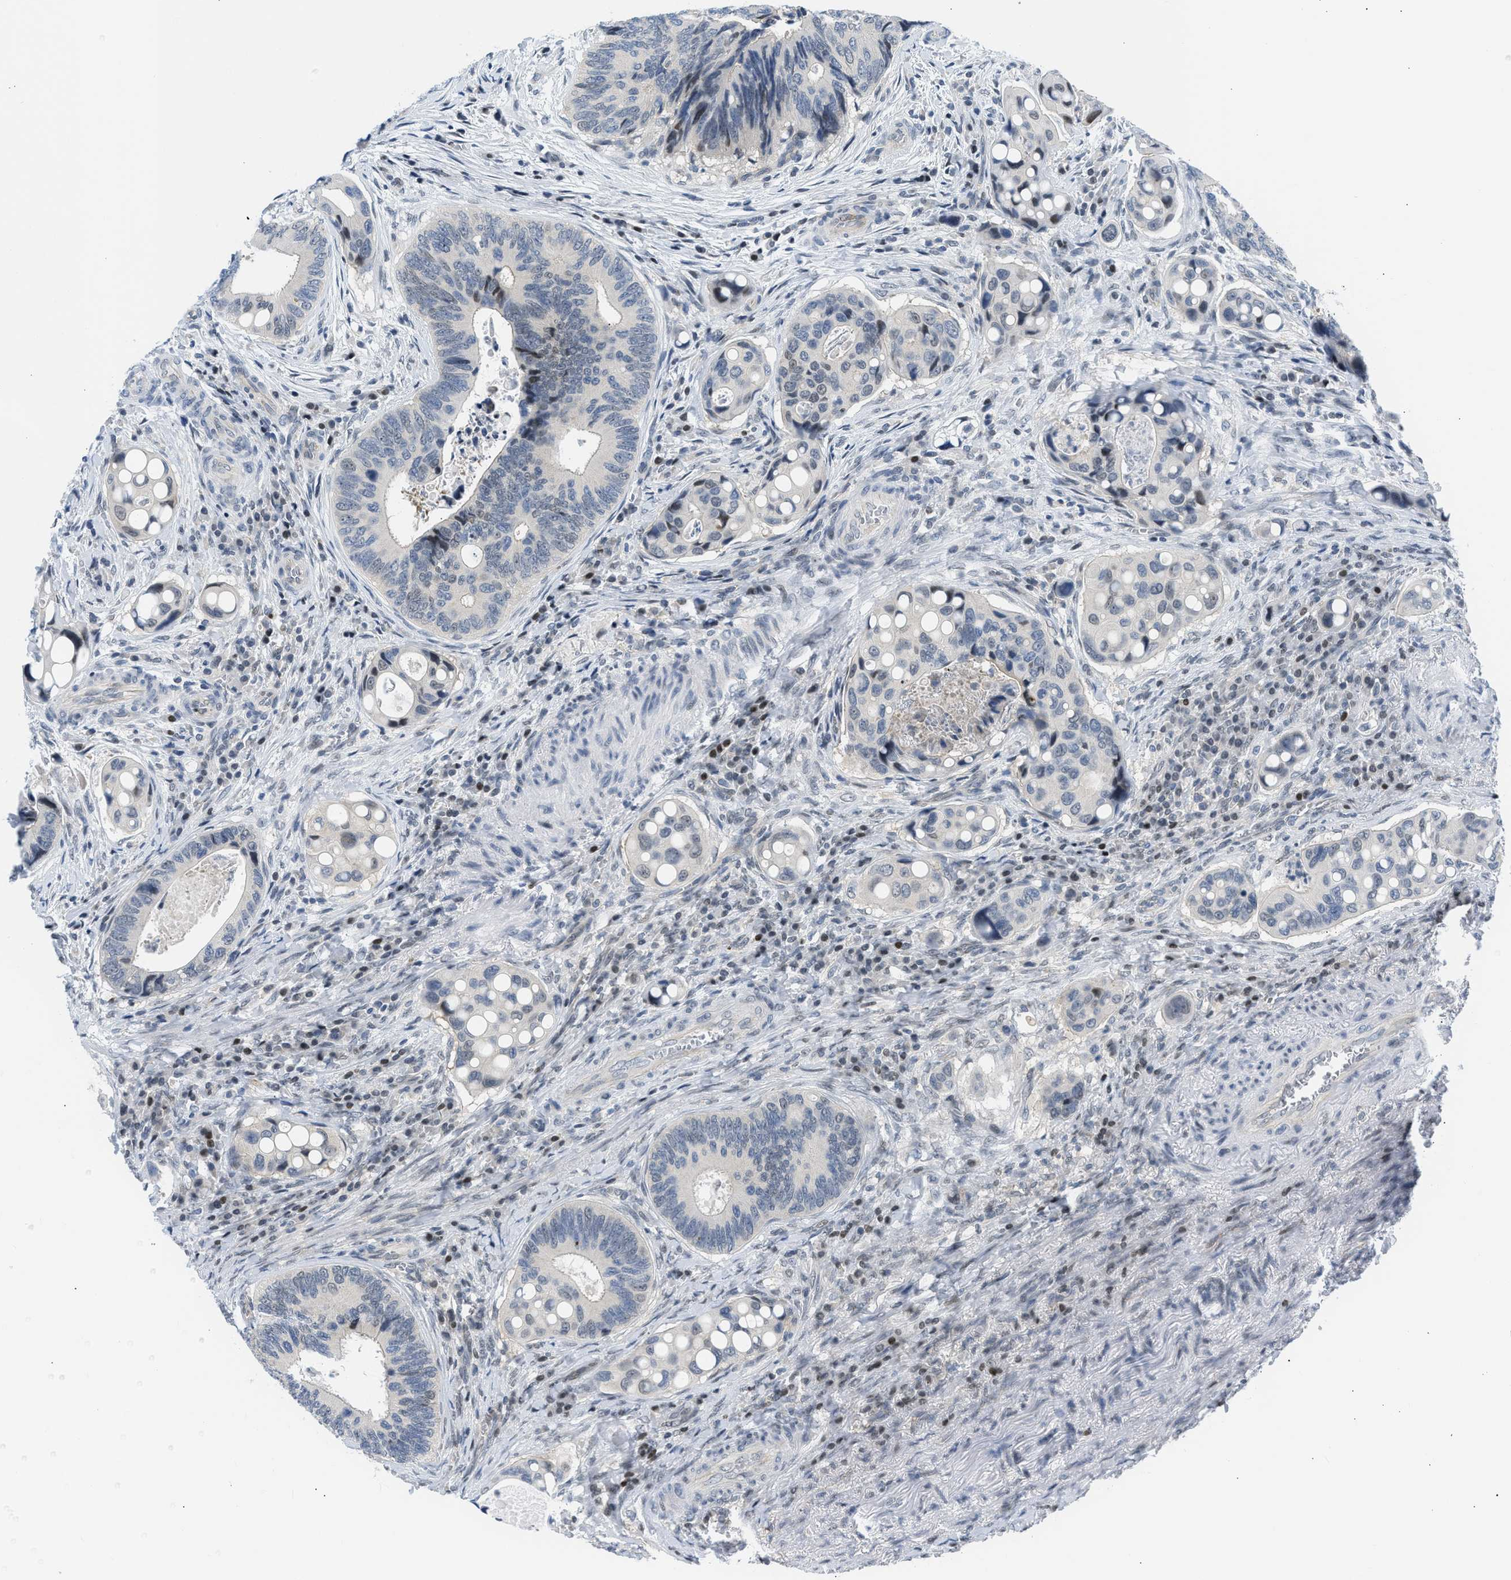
{"staining": {"intensity": "moderate", "quantity": "<25%", "location": "nuclear"}, "tissue": "colorectal cancer", "cell_type": "Tumor cells", "image_type": "cancer", "snomed": [{"axis": "morphology", "description": "Inflammation, NOS"}, {"axis": "morphology", "description": "Adenocarcinoma, NOS"}, {"axis": "topography", "description": "Colon"}], "caption": "There is low levels of moderate nuclear expression in tumor cells of colorectal adenocarcinoma, as demonstrated by immunohistochemical staining (brown color).", "gene": "OLIG3", "patient": {"sex": "male", "age": 72}}